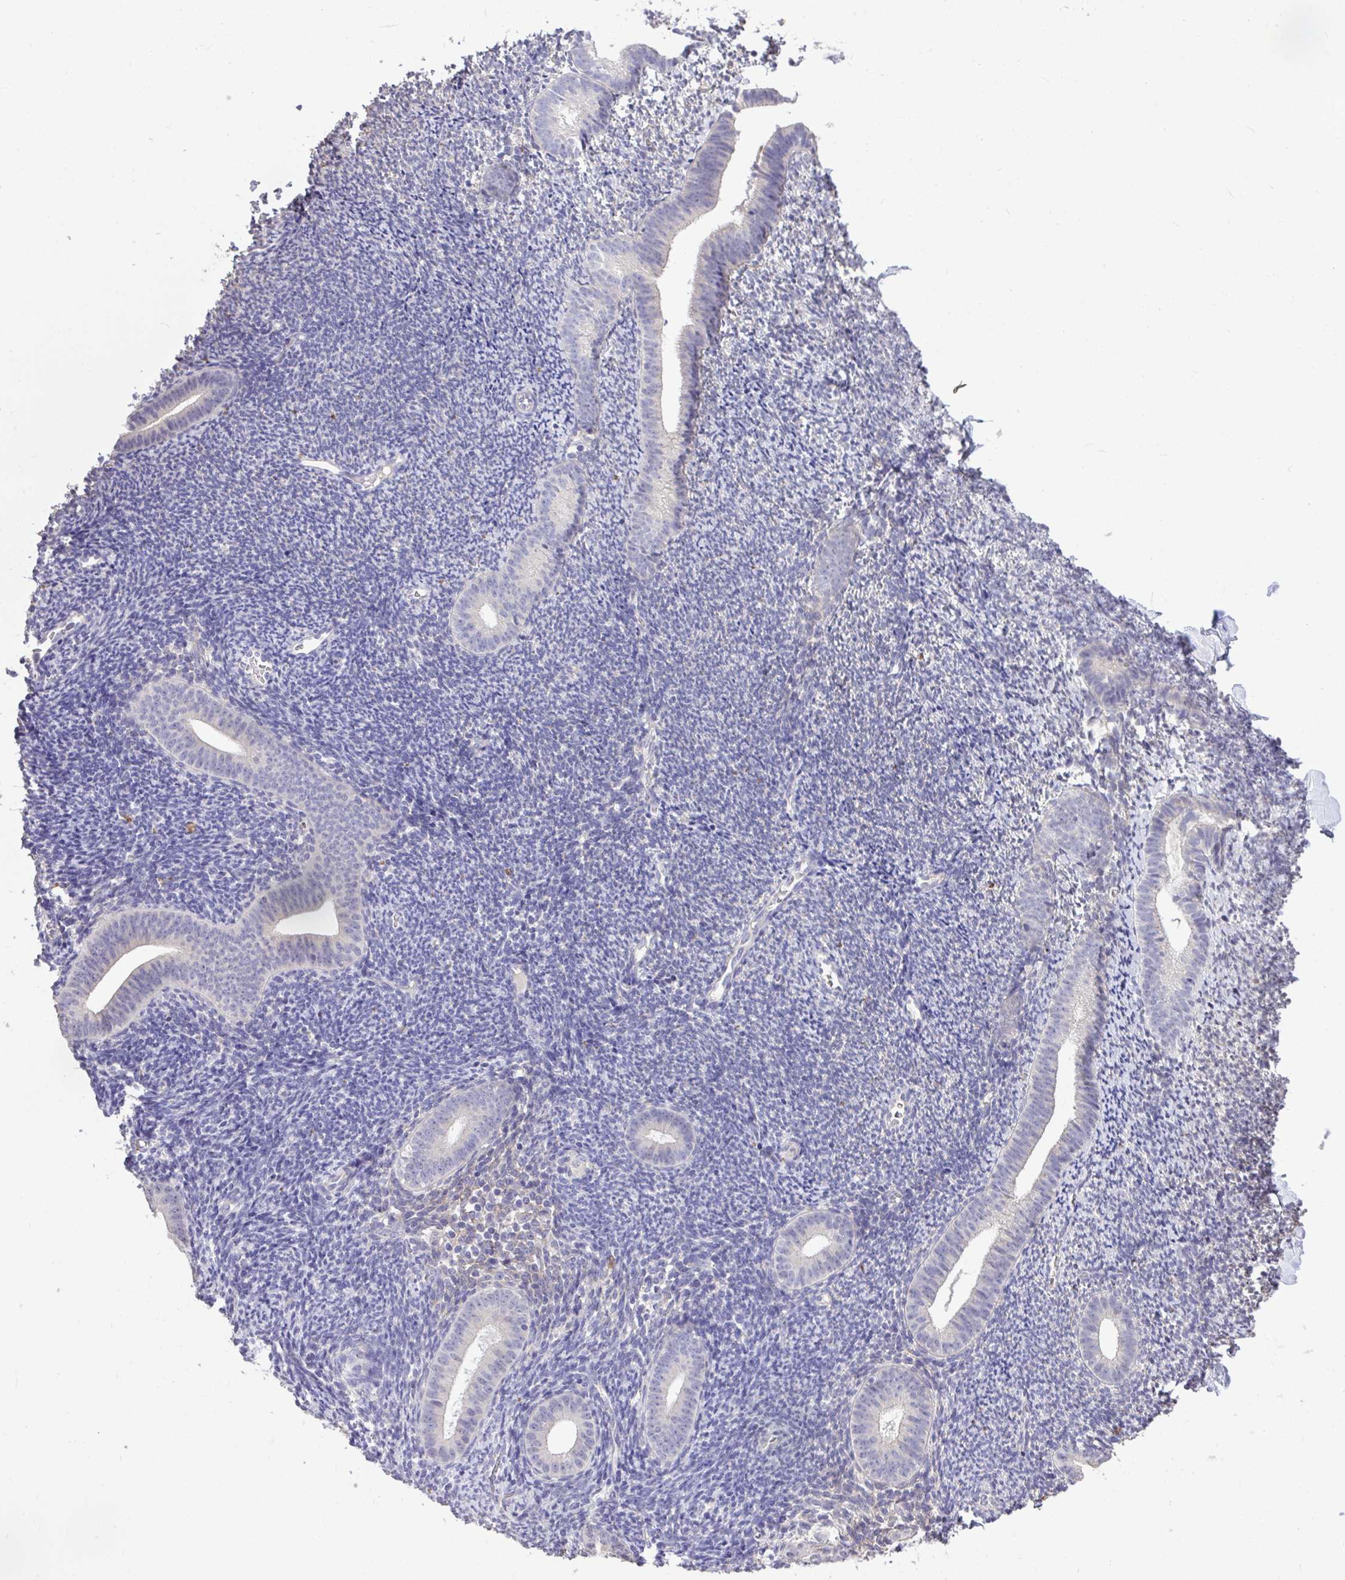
{"staining": {"intensity": "negative", "quantity": "none", "location": "none"}, "tissue": "endometrium", "cell_type": "Cells in endometrial stroma", "image_type": "normal", "snomed": [{"axis": "morphology", "description": "Normal tissue, NOS"}, {"axis": "topography", "description": "Endometrium"}], "caption": "This is a photomicrograph of immunohistochemistry (IHC) staining of normal endometrium, which shows no staining in cells in endometrial stroma.", "gene": "MPC2", "patient": {"sex": "female", "age": 39}}